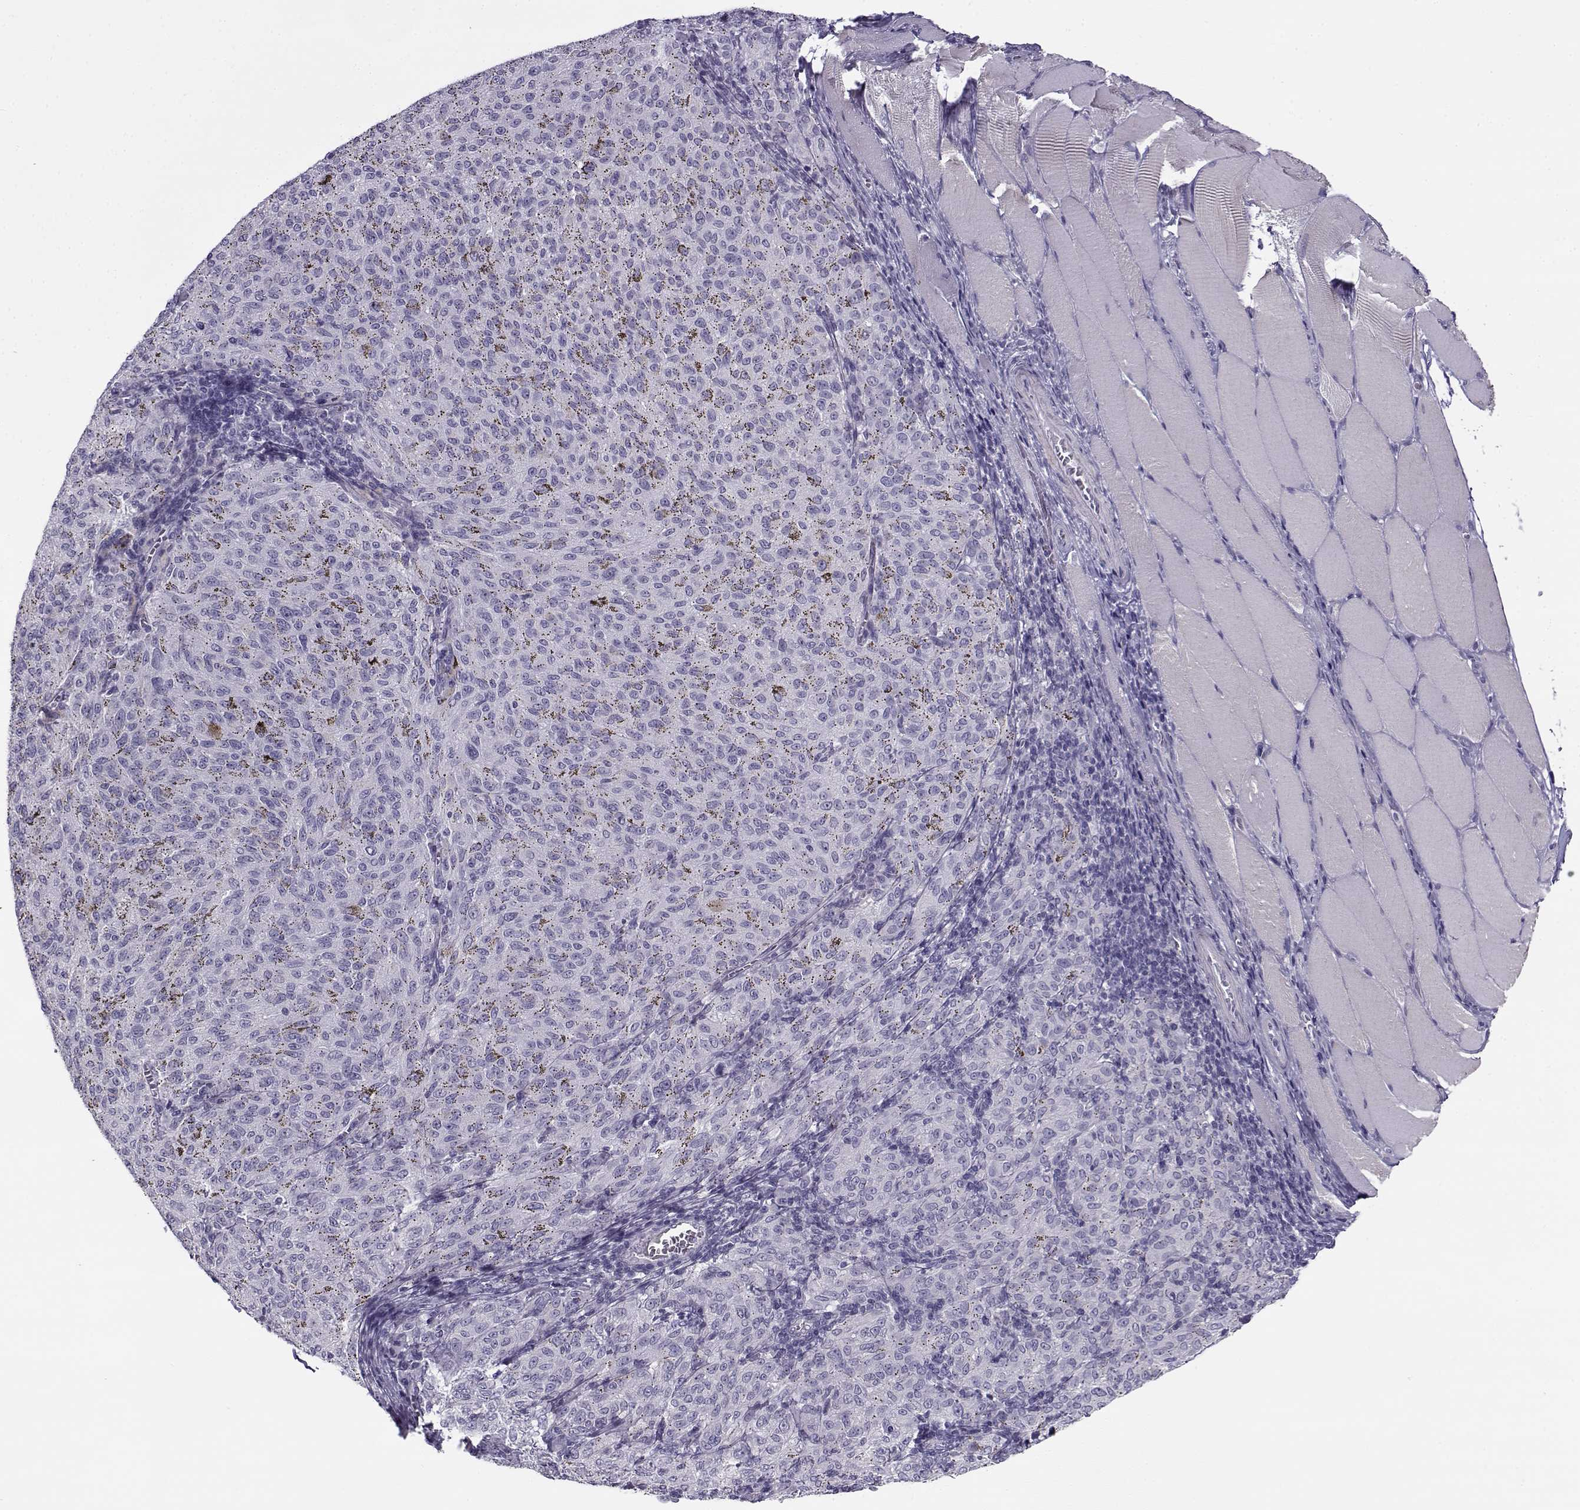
{"staining": {"intensity": "negative", "quantity": "none", "location": "none"}, "tissue": "melanoma", "cell_type": "Tumor cells", "image_type": "cancer", "snomed": [{"axis": "morphology", "description": "Malignant melanoma, NOS"}, {"axis": "topography", "description": "Skin"}], "caption": "IHC of malignant melanoma shows no expression in tumor cells.", "gene": "TEX55", "patient": {"sex": "female", "age": 72}}